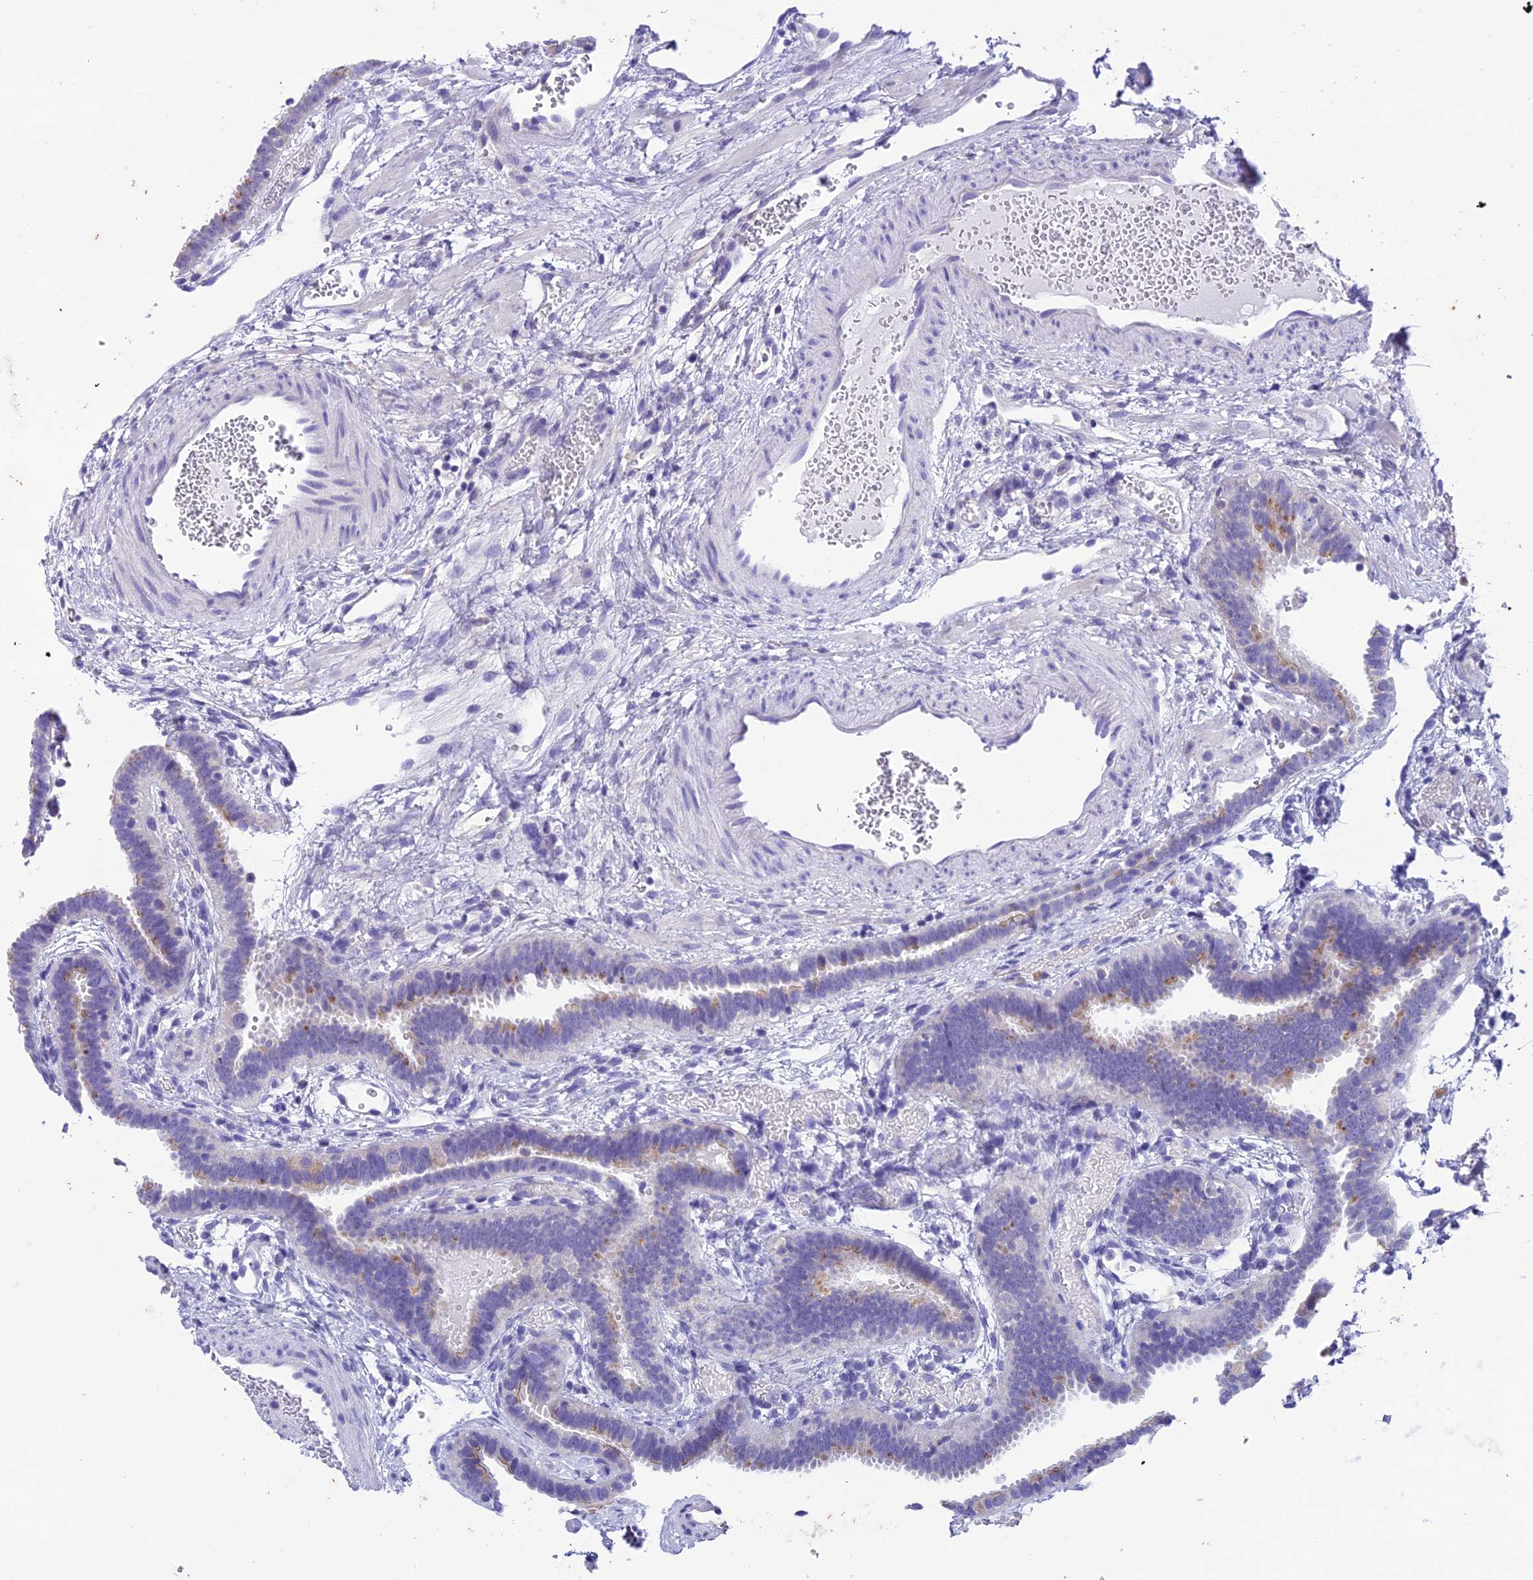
{"staining": {"intensity": "weak", "quantity": "<25%", "location": "cytoplasmic/membranous"}, "tissue": "fallopian tube", "cell_type": "Glandular cells", "image_type": "normal", "snomed": [{"axis": "morphology", "description": "Normal tissue, NOS"}, {"axis": "topography", "description": "Fallopian tube"}], "caption": "DAB immunohistochemical staining of normal fallopian tube demonstrates no significant staining in glandular cells.", "gene": "MIIP", "patient": {"sex": "female", "age": 37}}